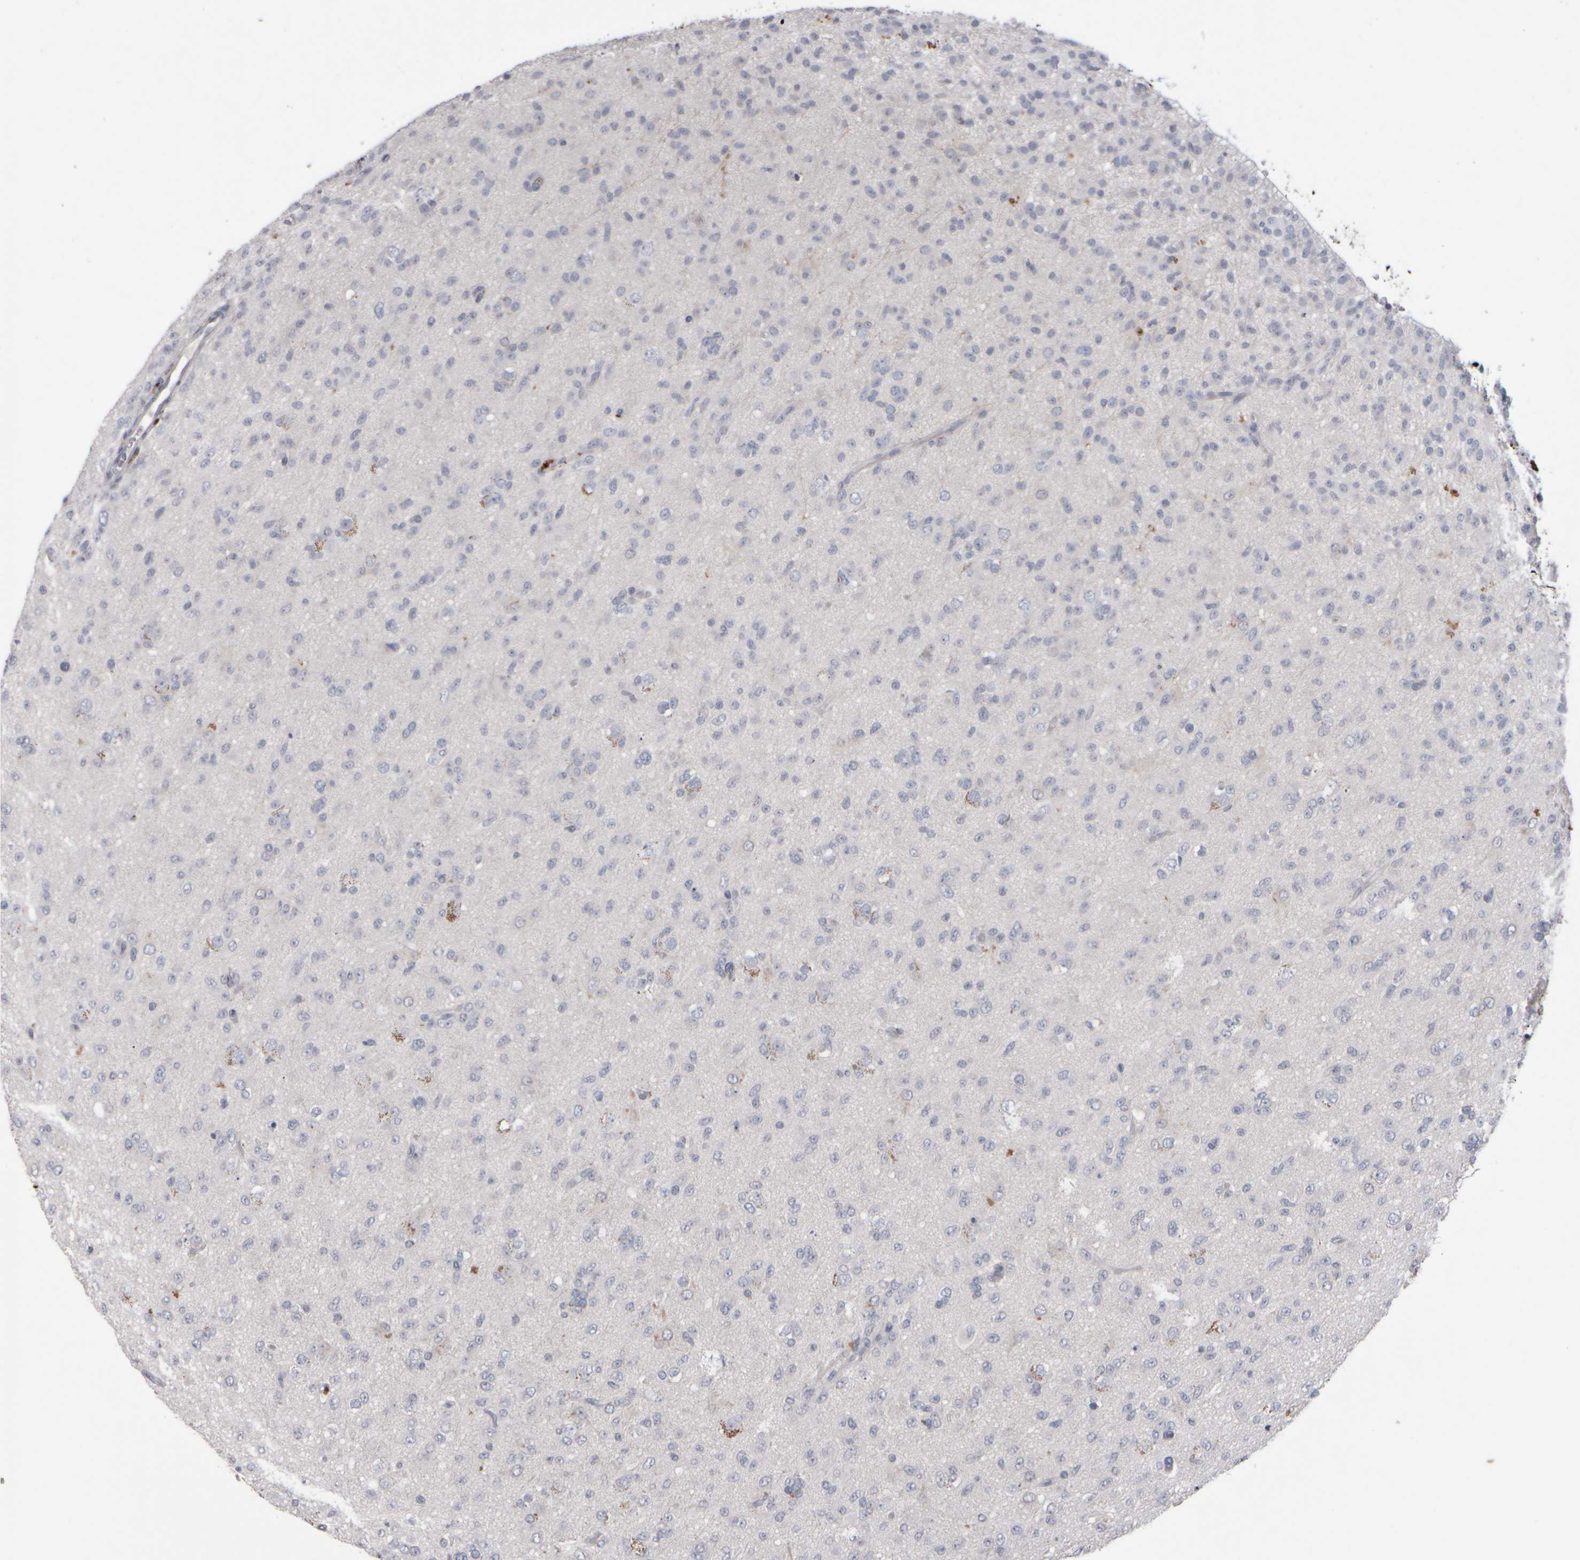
{"staining": {"intensity": "negative", "quantity": "none", "location": "none"}, "tissue": "glioma", "cell_type": "Tumor cells", "image_type": "cancer", "snomed": [{"axis": "morphology", "description": "Glioma, malignant, Low grade"}, {"axis": "topography", "description": "Brain"}], "caption": "The micrograph reveals no staining of tumor cells in glioma.", "gene": "EPHX2", "patient": {"sex": "male", "age": 65}}